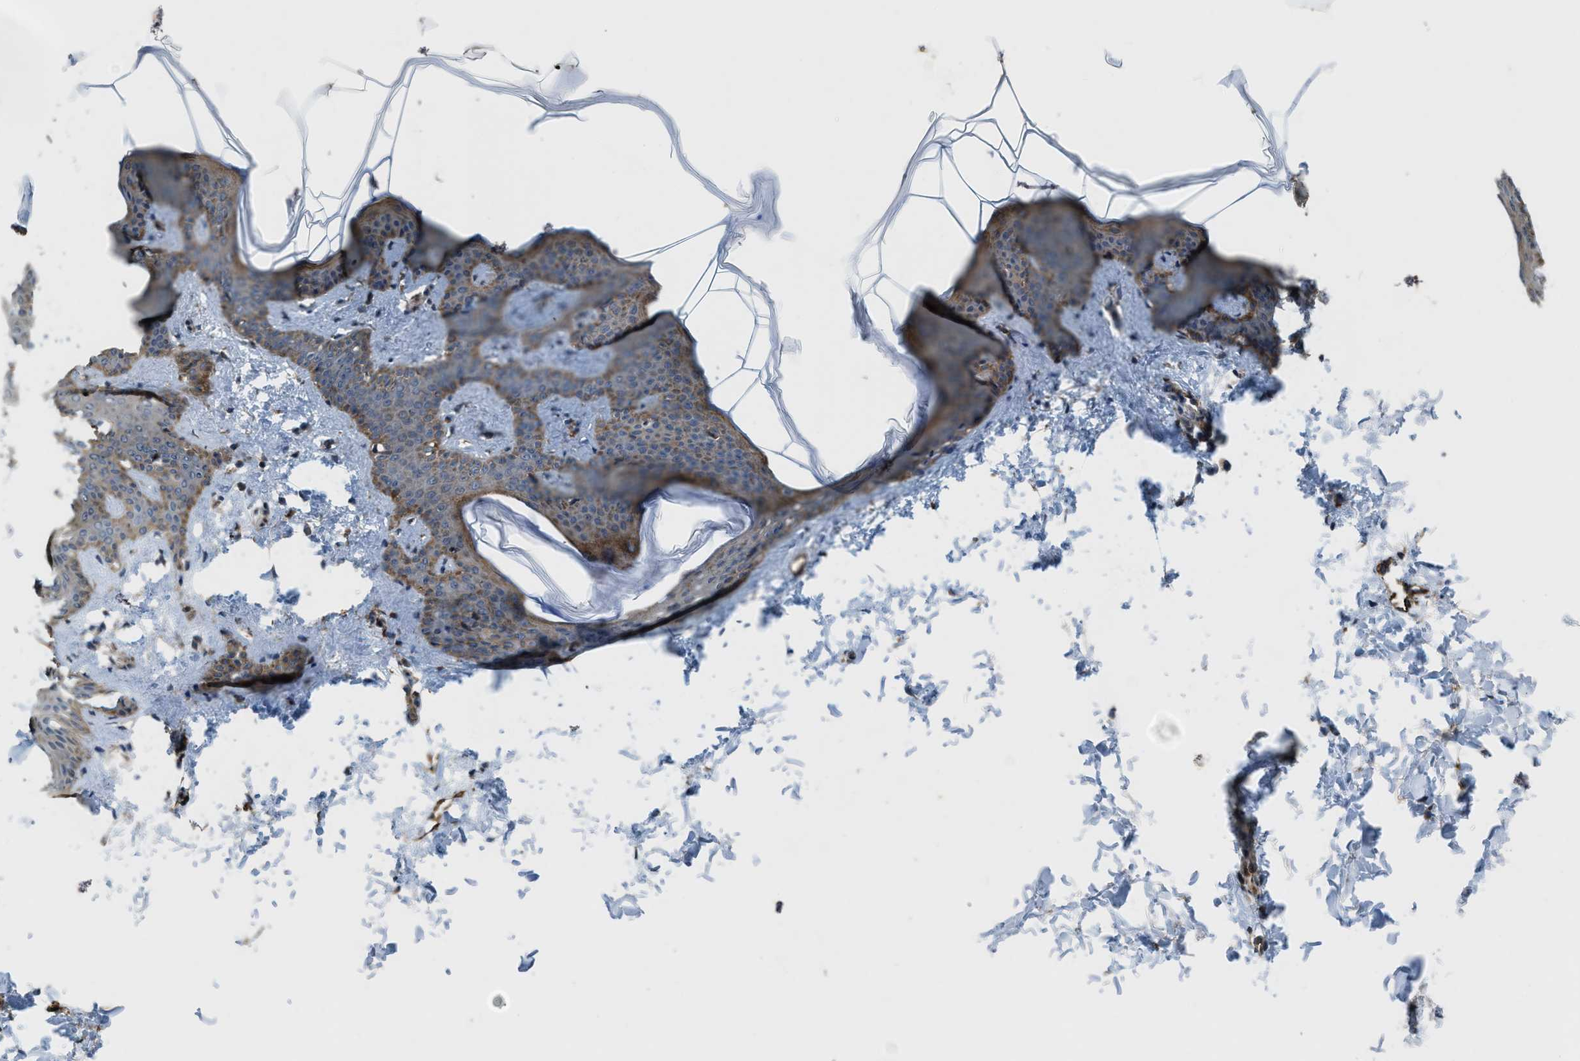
{"staining": {"intensity": "weak", "quantity": "25%-75%", "location": "cytoplasmic/membranous"}, "tissue": "skin", "cell_type": "Fibroblasts", "image_type": "normal", "snomed": [{"axis": "morphology", "description": "Normal tissue, NOS"}, {"axis": "topography", "description": "Skin"}], "caption": "IHC of unremarkable skin displays low levels of weak cytoplasmic/membranous staining in approximately 25%-75% of fibroblasts.", "gene": "LRRC72", "patient": {"sex": "female", "age": 17}}